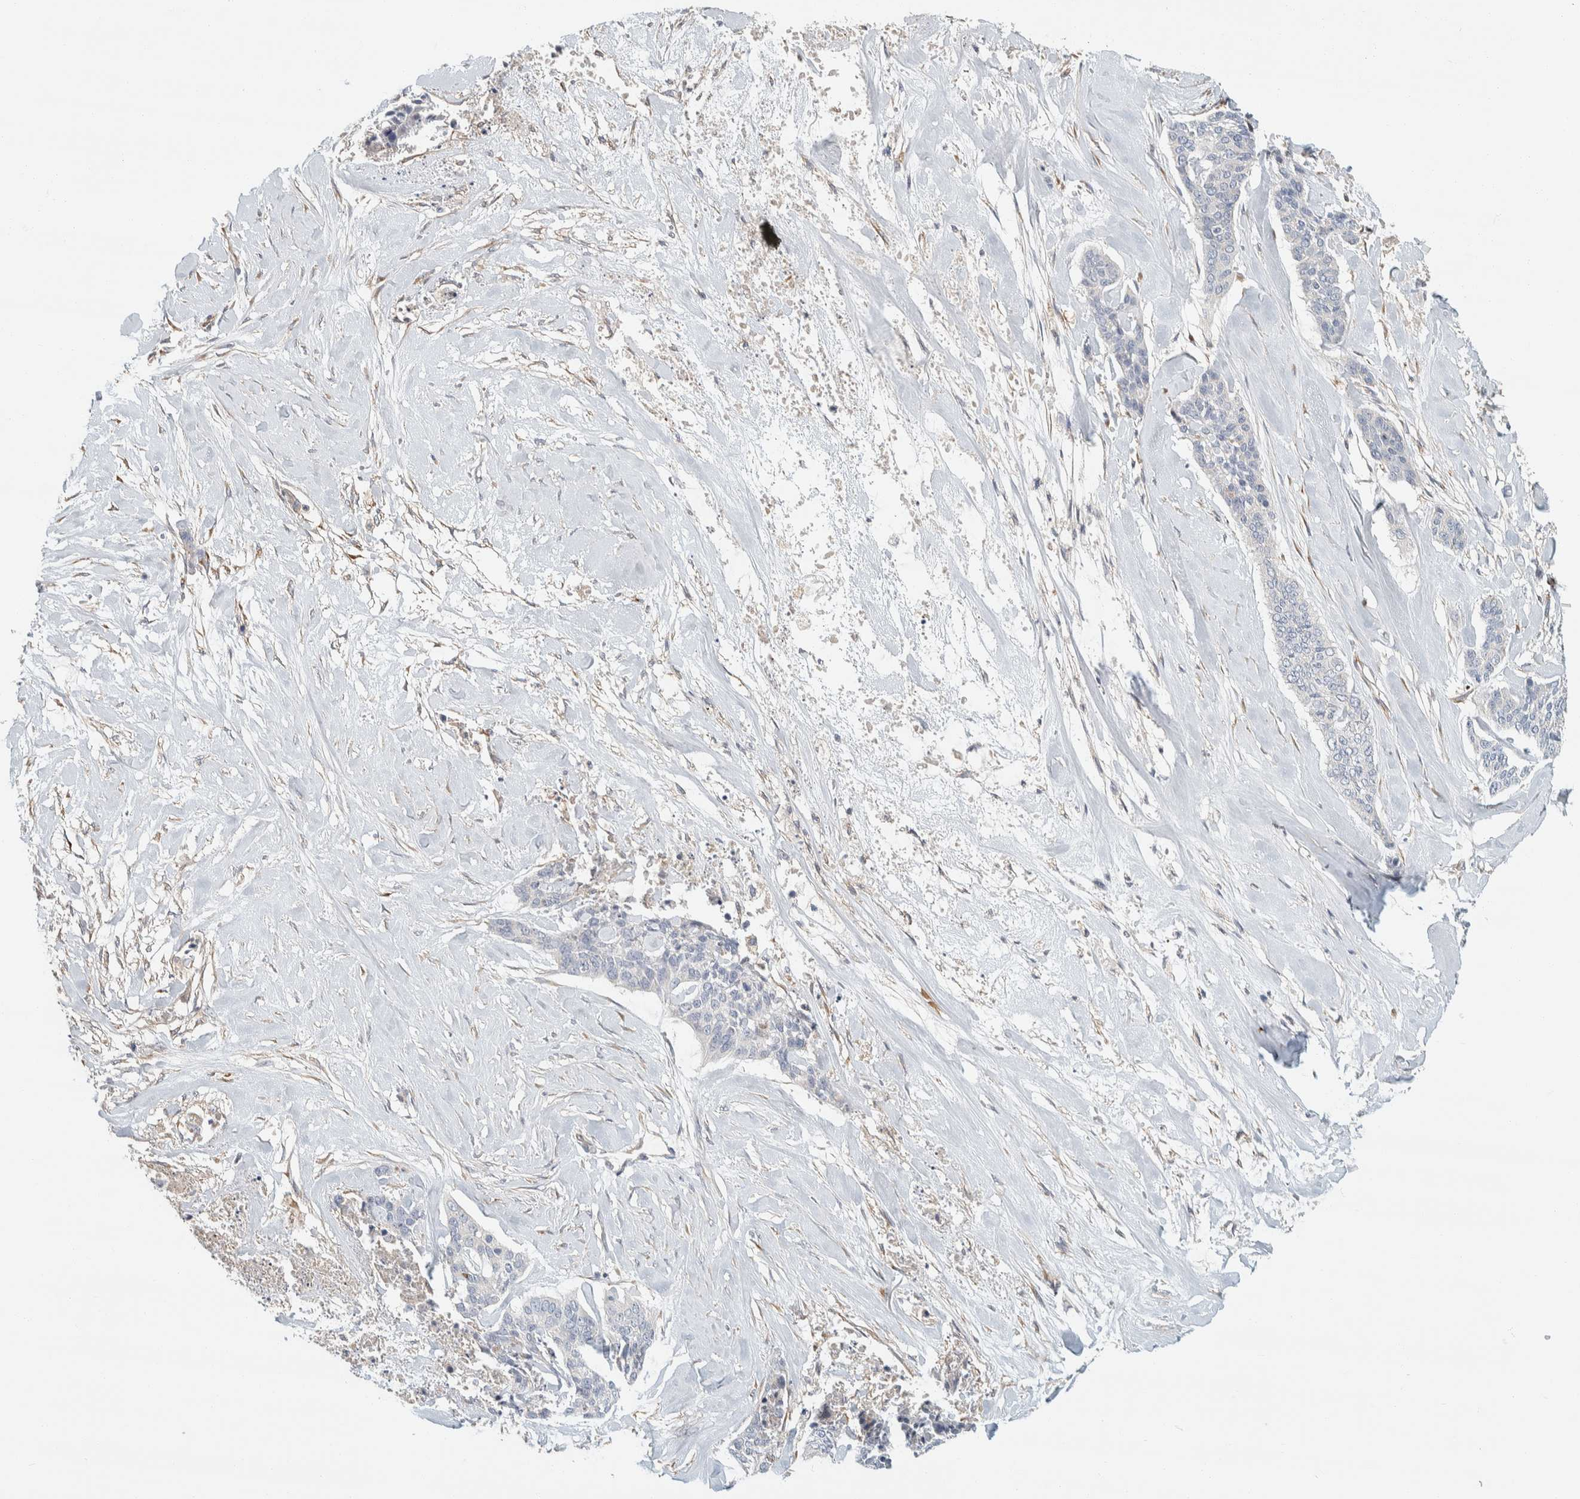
{"staining": {"intensity": "negative", "quantity": "none", "location": "none"}, "tissue": "skin cancer", "cell_type": "Tumor cells", "image_type": "cancer", "snomed": [{"axis": "morphology", "description": "Basal cell carcinoma"}, {"axis": "topography", "description": "Skin"}], "caption": "There is no significant positivity in tumor cells of skin cancer.", "gene": "CDR2", "patient": {"sex": "female", "age": 64}}